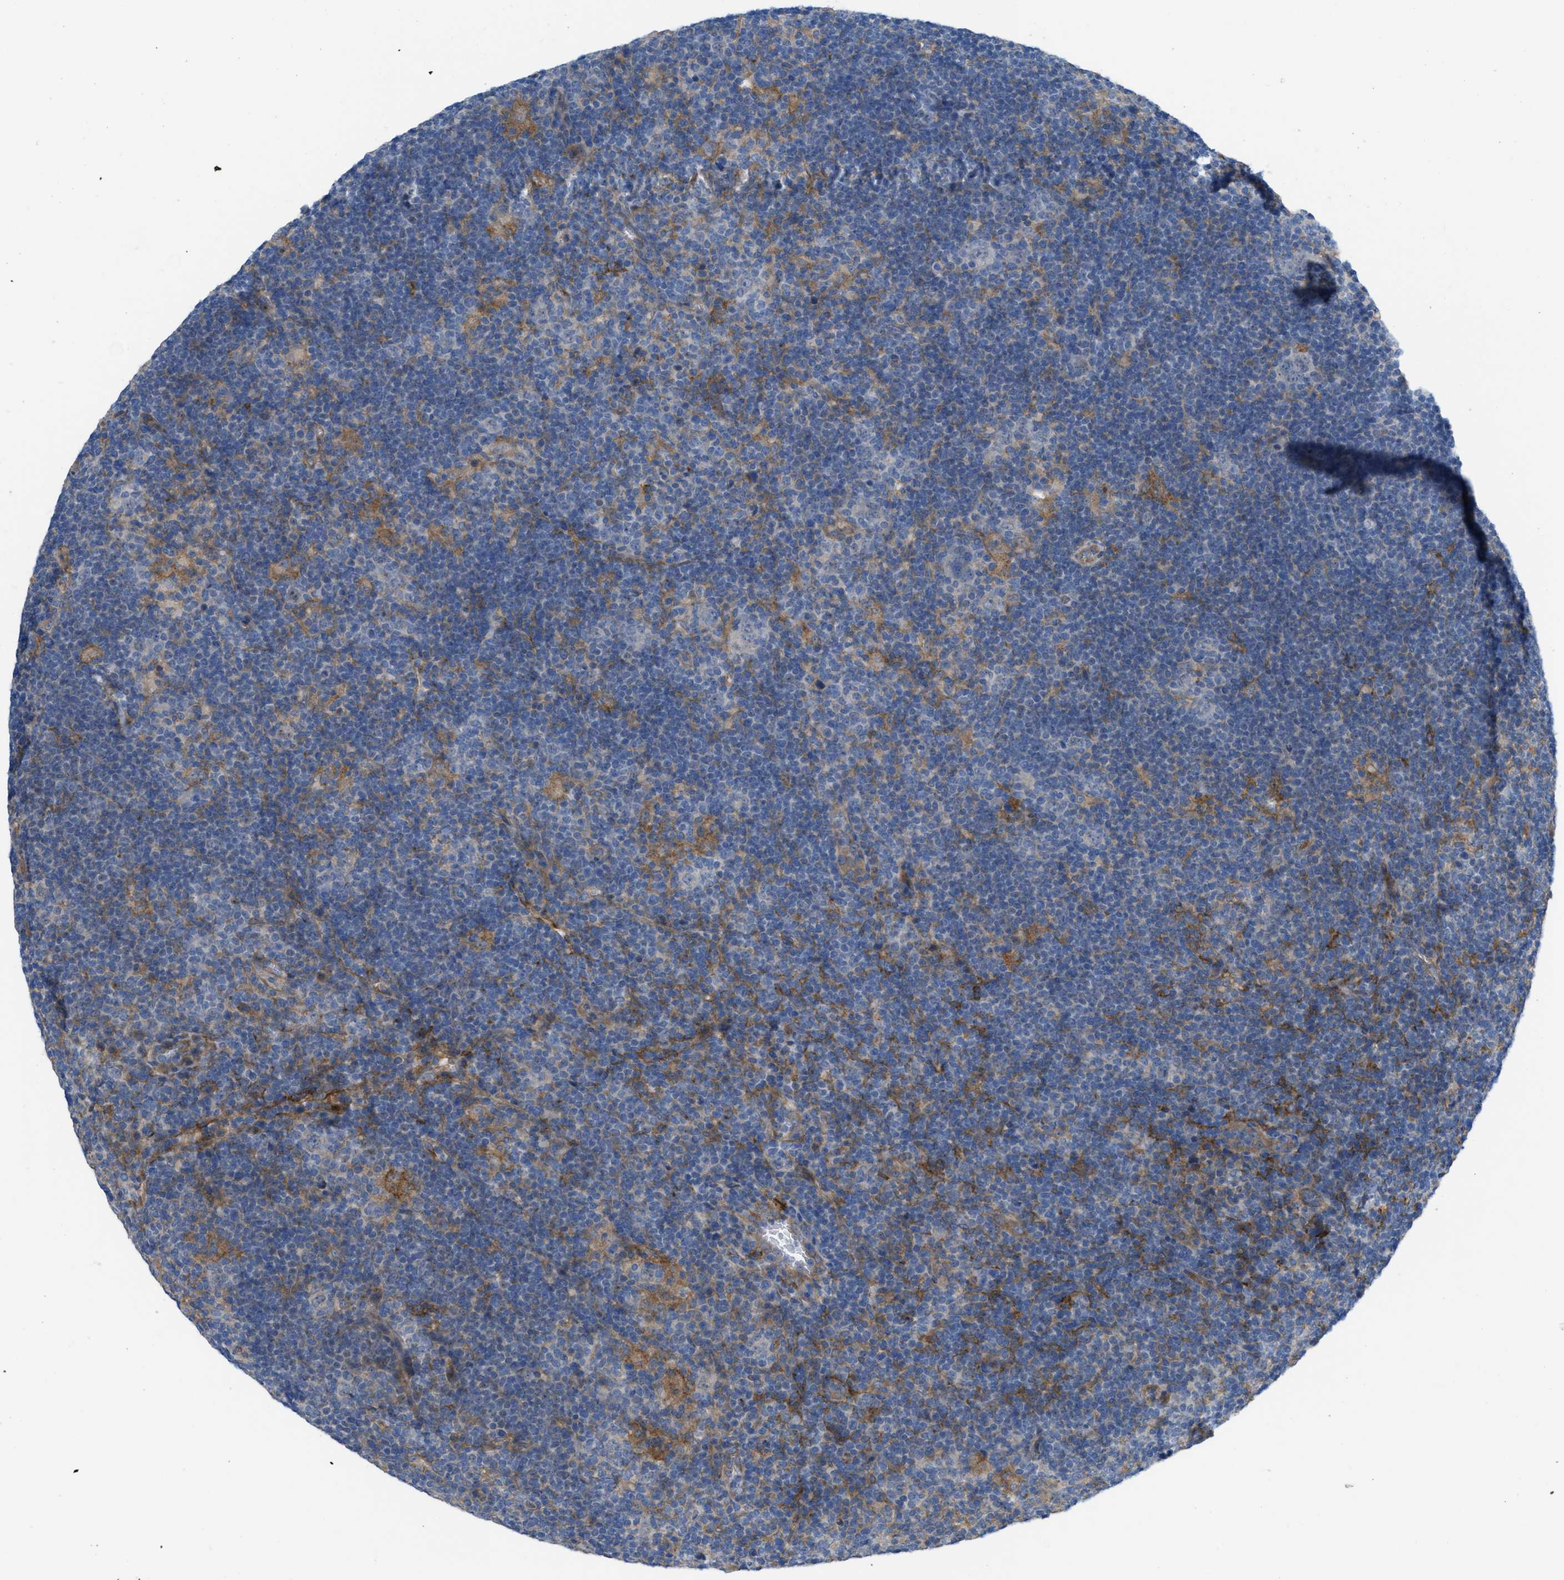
{"staining": {"intensity": "moderate", "quantity": "<25%", "location": "cytoplasmic/membranous"}, "tissue": "lymphoma", "cell_type": "Tumor cells", "image_type": "cancer", "snomed": [{"axis": "morphology", "description": "Hodgkin's disease, NOS"}, {"axis": "topography", "description": "Lymph node"}], "caption": "Protein expression analysis of Hodgkin's disease demonstrates moderate cytoplasmic/membranous expression in approximately <25% of tumor cells.", "gene": "EGFR", "patient": {"sex": "female", "age": 57}}